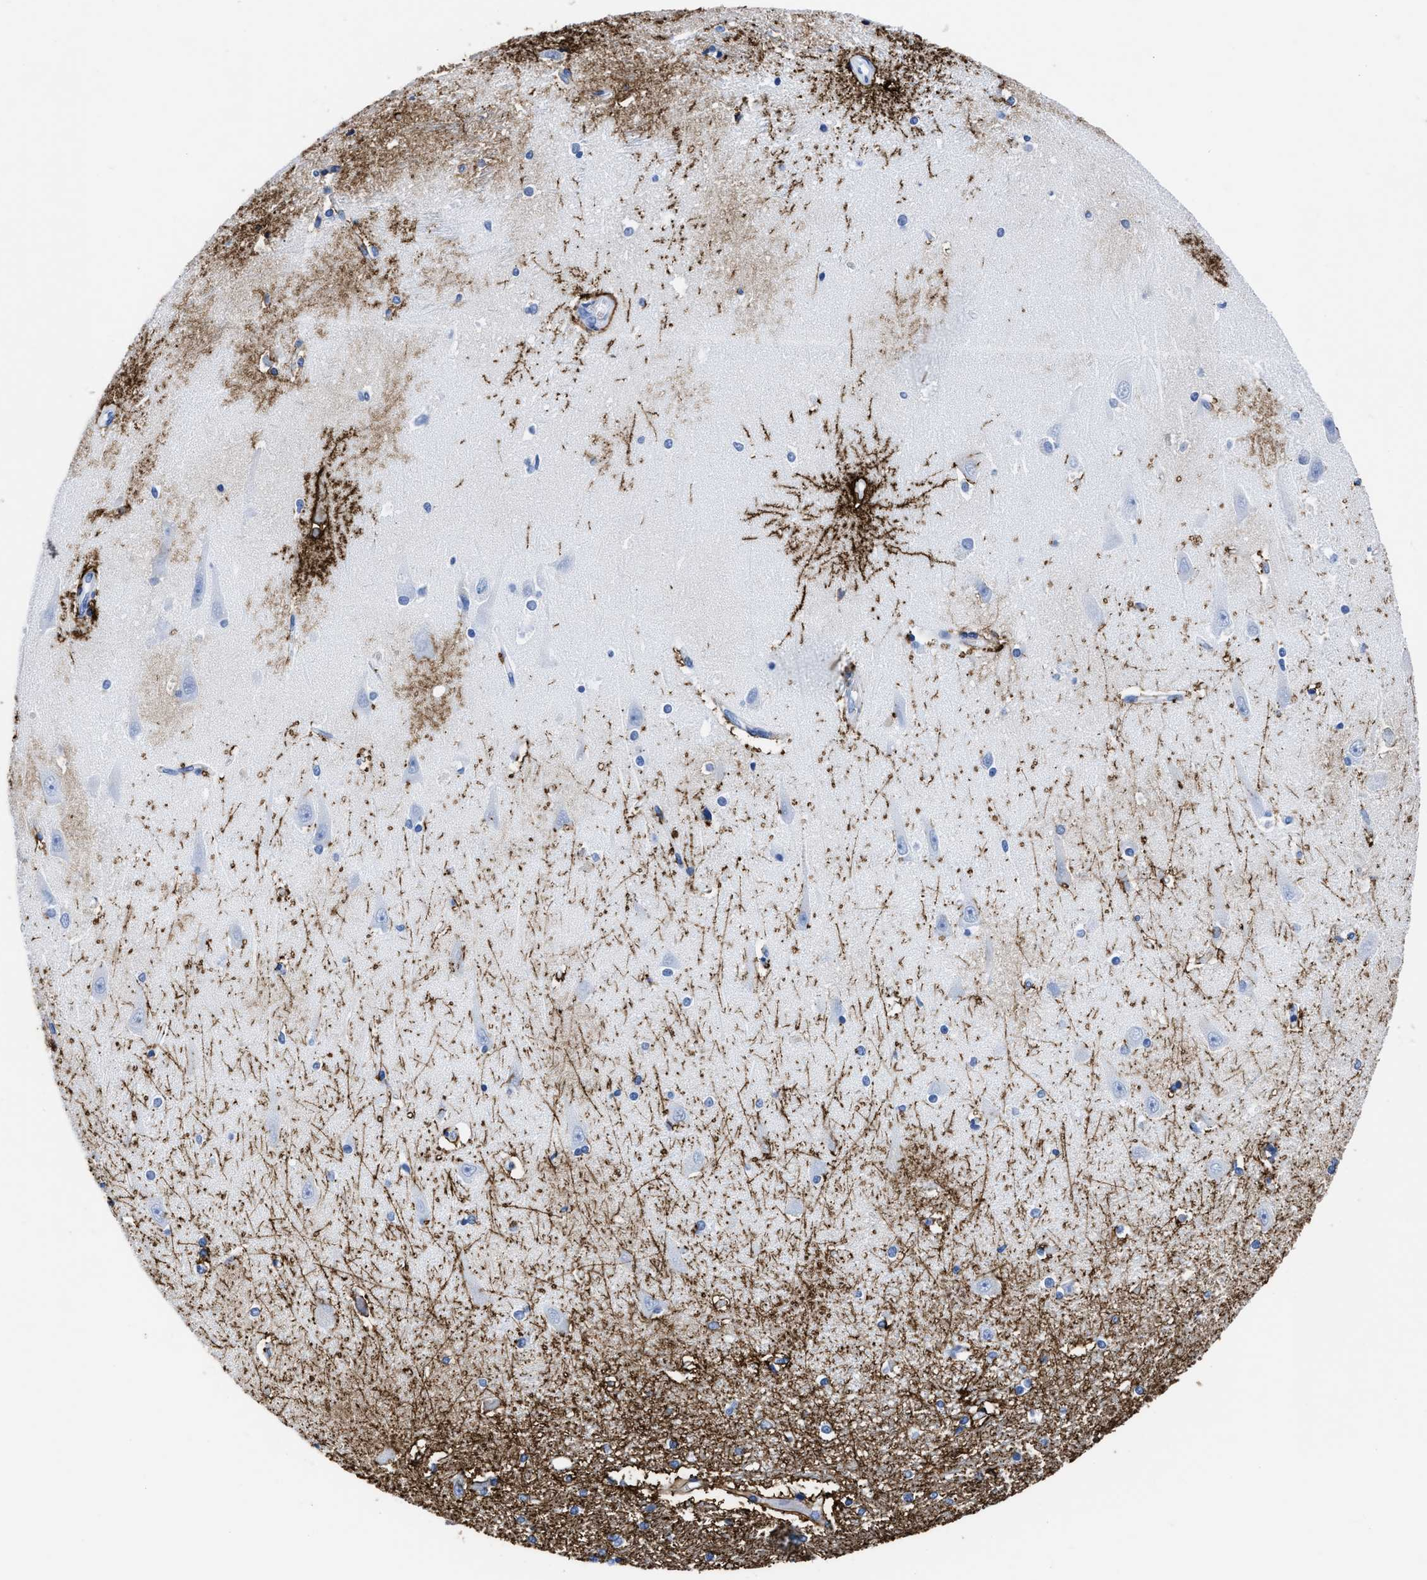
{"staining": {"intensity": "negative", "quantity": "none", "location": "none"}, "tissue": "hippocampus", "cell_type": "Glial cells", "image_type": "normal", "snomed": [{"axis": "morphology", "description": "Normal tissue, NOS"}, {"axis": "topography", "description": "Hippocampus"}], "caption": "Immunohistochemistry histopathology image of unremarkable hippocampus: human hippocampus stained with DAB (3,3'-diaminobenzidine) displays no significant protein positivity in glial cells. The staining is performed using DAB brown chromogen with nuclei counter-stained in using hematoxylin.", "gene": "AQP1", "patient": {"sex": "male", "age": 45}}